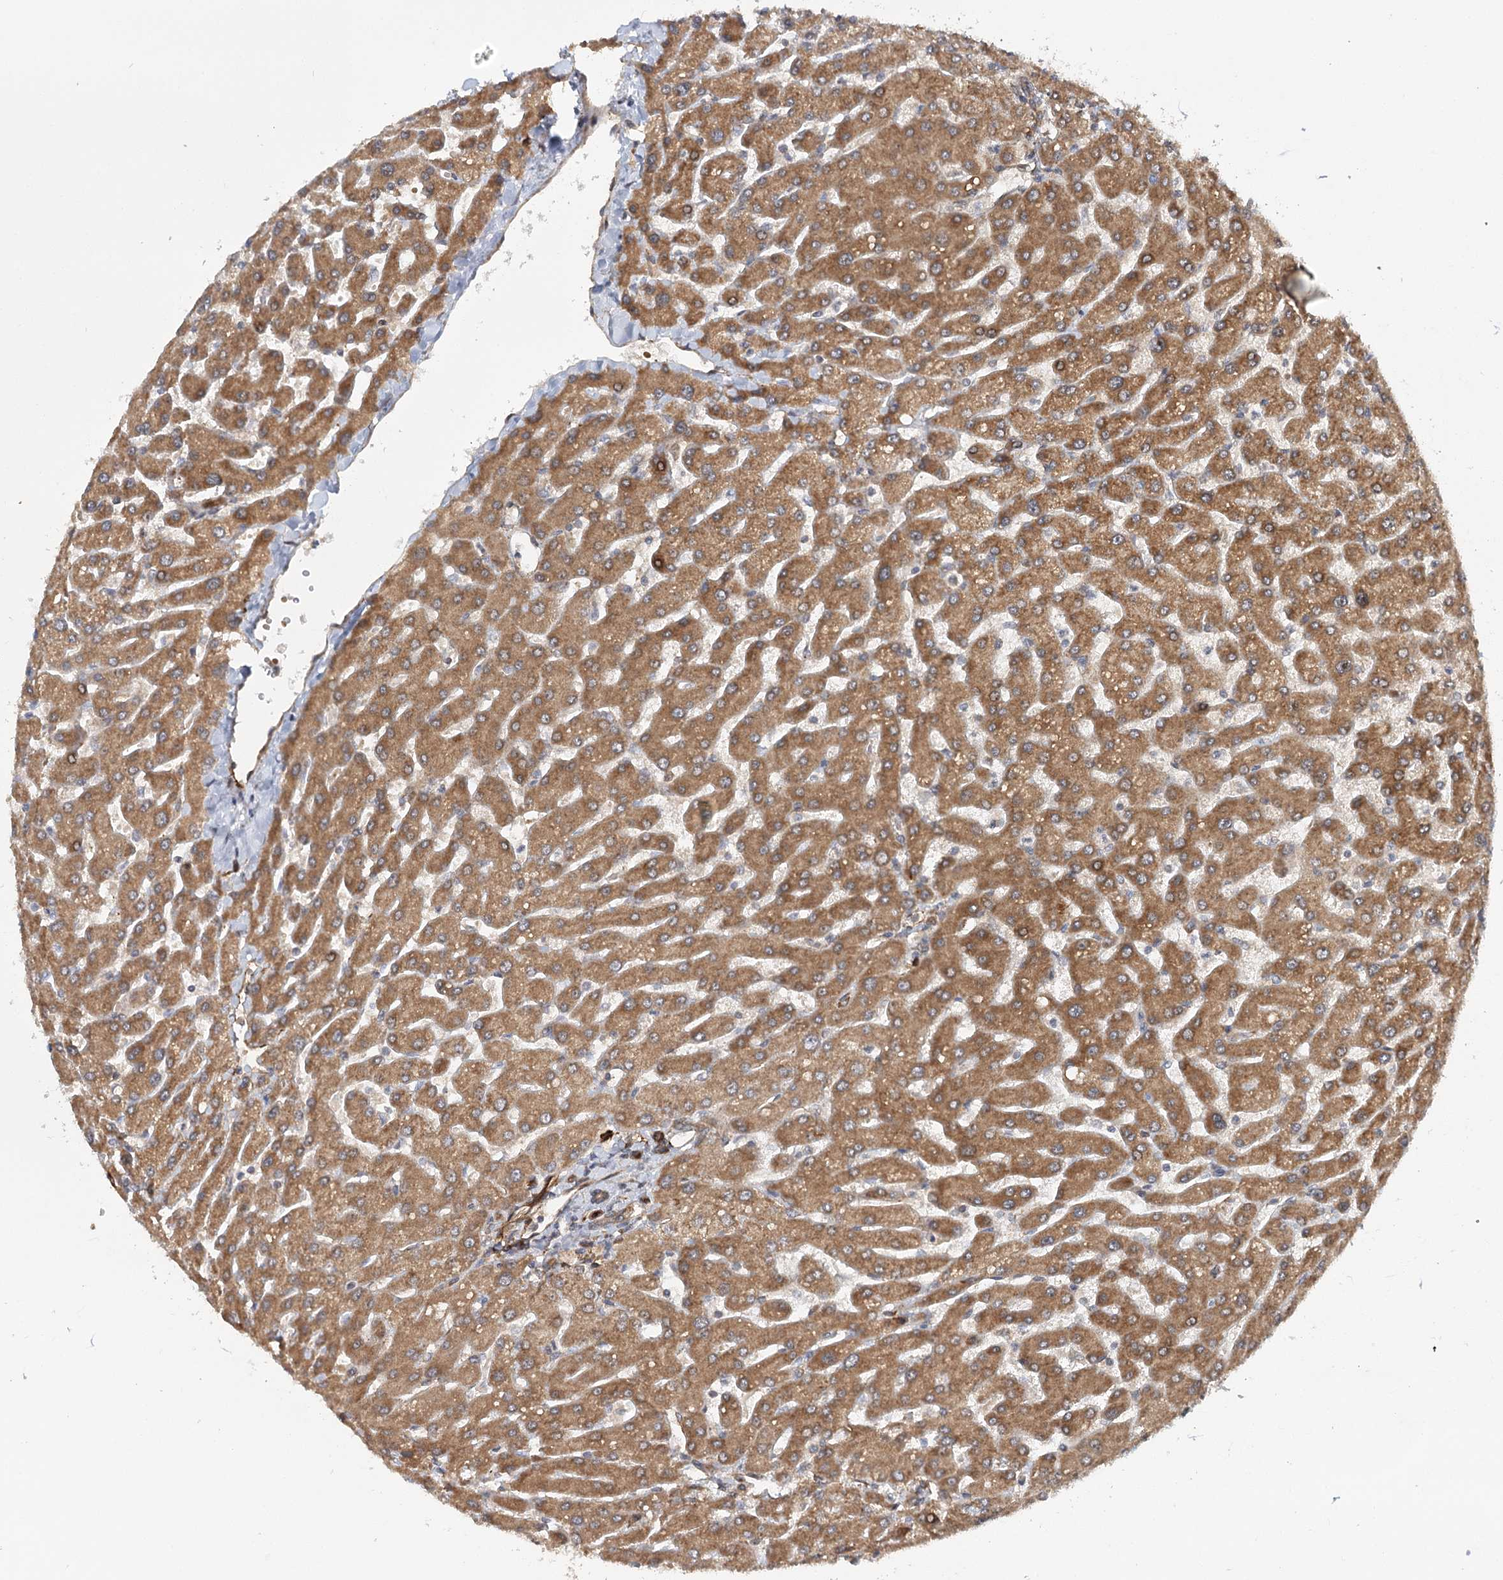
{"staining": {"intensity": "moderate", "quantity": ">75%", "location": "cytoplasmic/membranous"}, "tissue": "liver", "cell_type": "Cholangiocytes", "image_type": "normal", "snomed": [{"axis": "morphology", "description": "Normal tissue, NOS"}, {"axis": "topography", "description": "Liver"}], "caption": "An immunohistochemistry photomicrograph of normal tissue is shown. Protein staining in brown shows moderate cytoplasmic/membranous positivity in liver within cholangiocytes.", "gene": "MKNK1", "patient": {"sex": "male", "age": 55}}